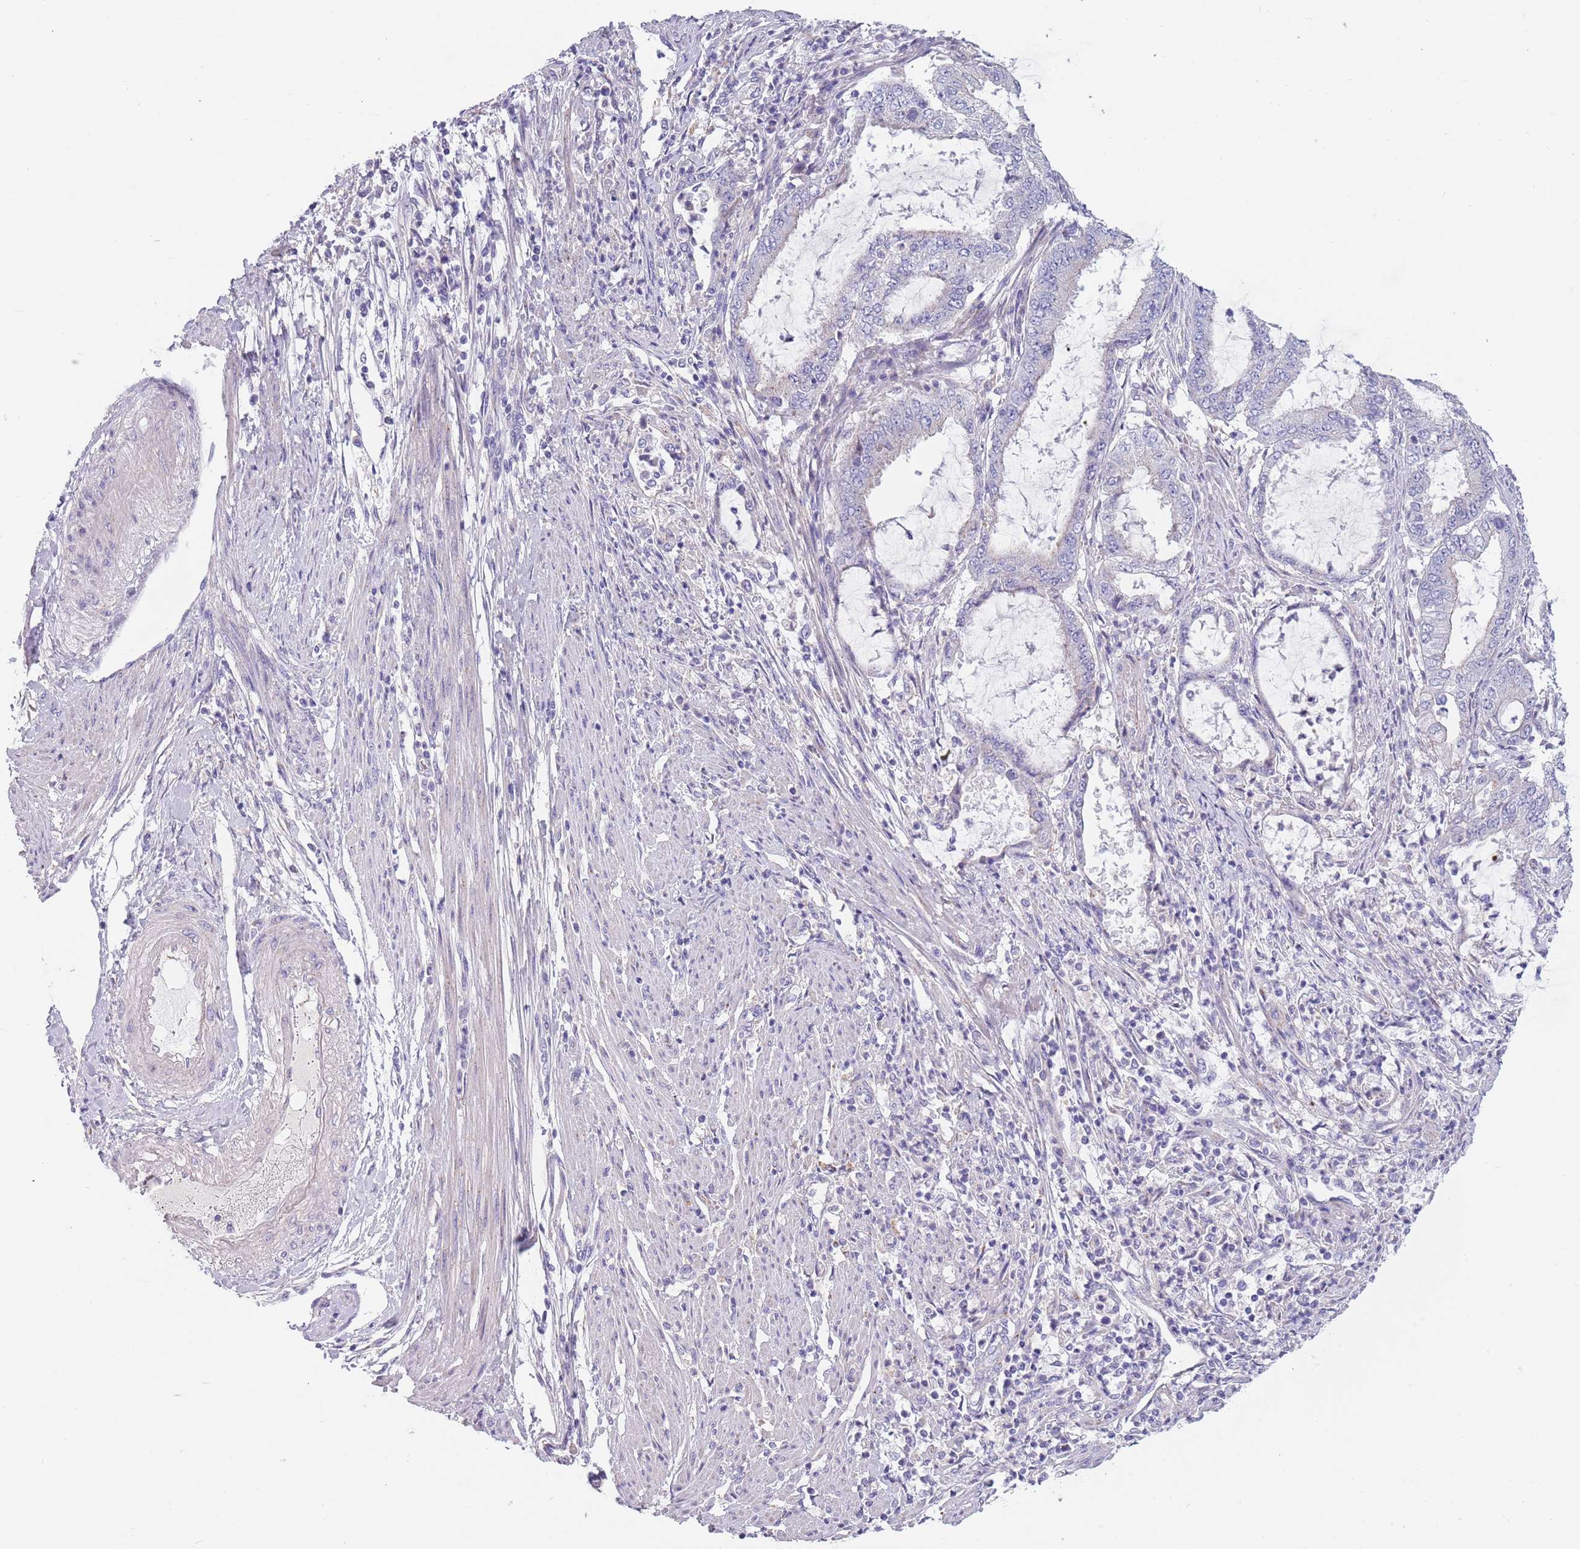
{"staining": {"intensity": "negative", "quantity": "none", "location": "none"}, "tissue": "endometrial cancer", "cell_type": "Tumor cells", "image_type": "cancer", "snomed": [{"axis": "morphology", "description": "Adenocarcinoma, NOS"}, {"axis": "topography", "description": "Endometrium"}], "caption": "Tumor cells are negative for protein expression in human endometrial cancer.", "gene": "MAN1C1", "patient": {"sex": "female", "age": 51}}